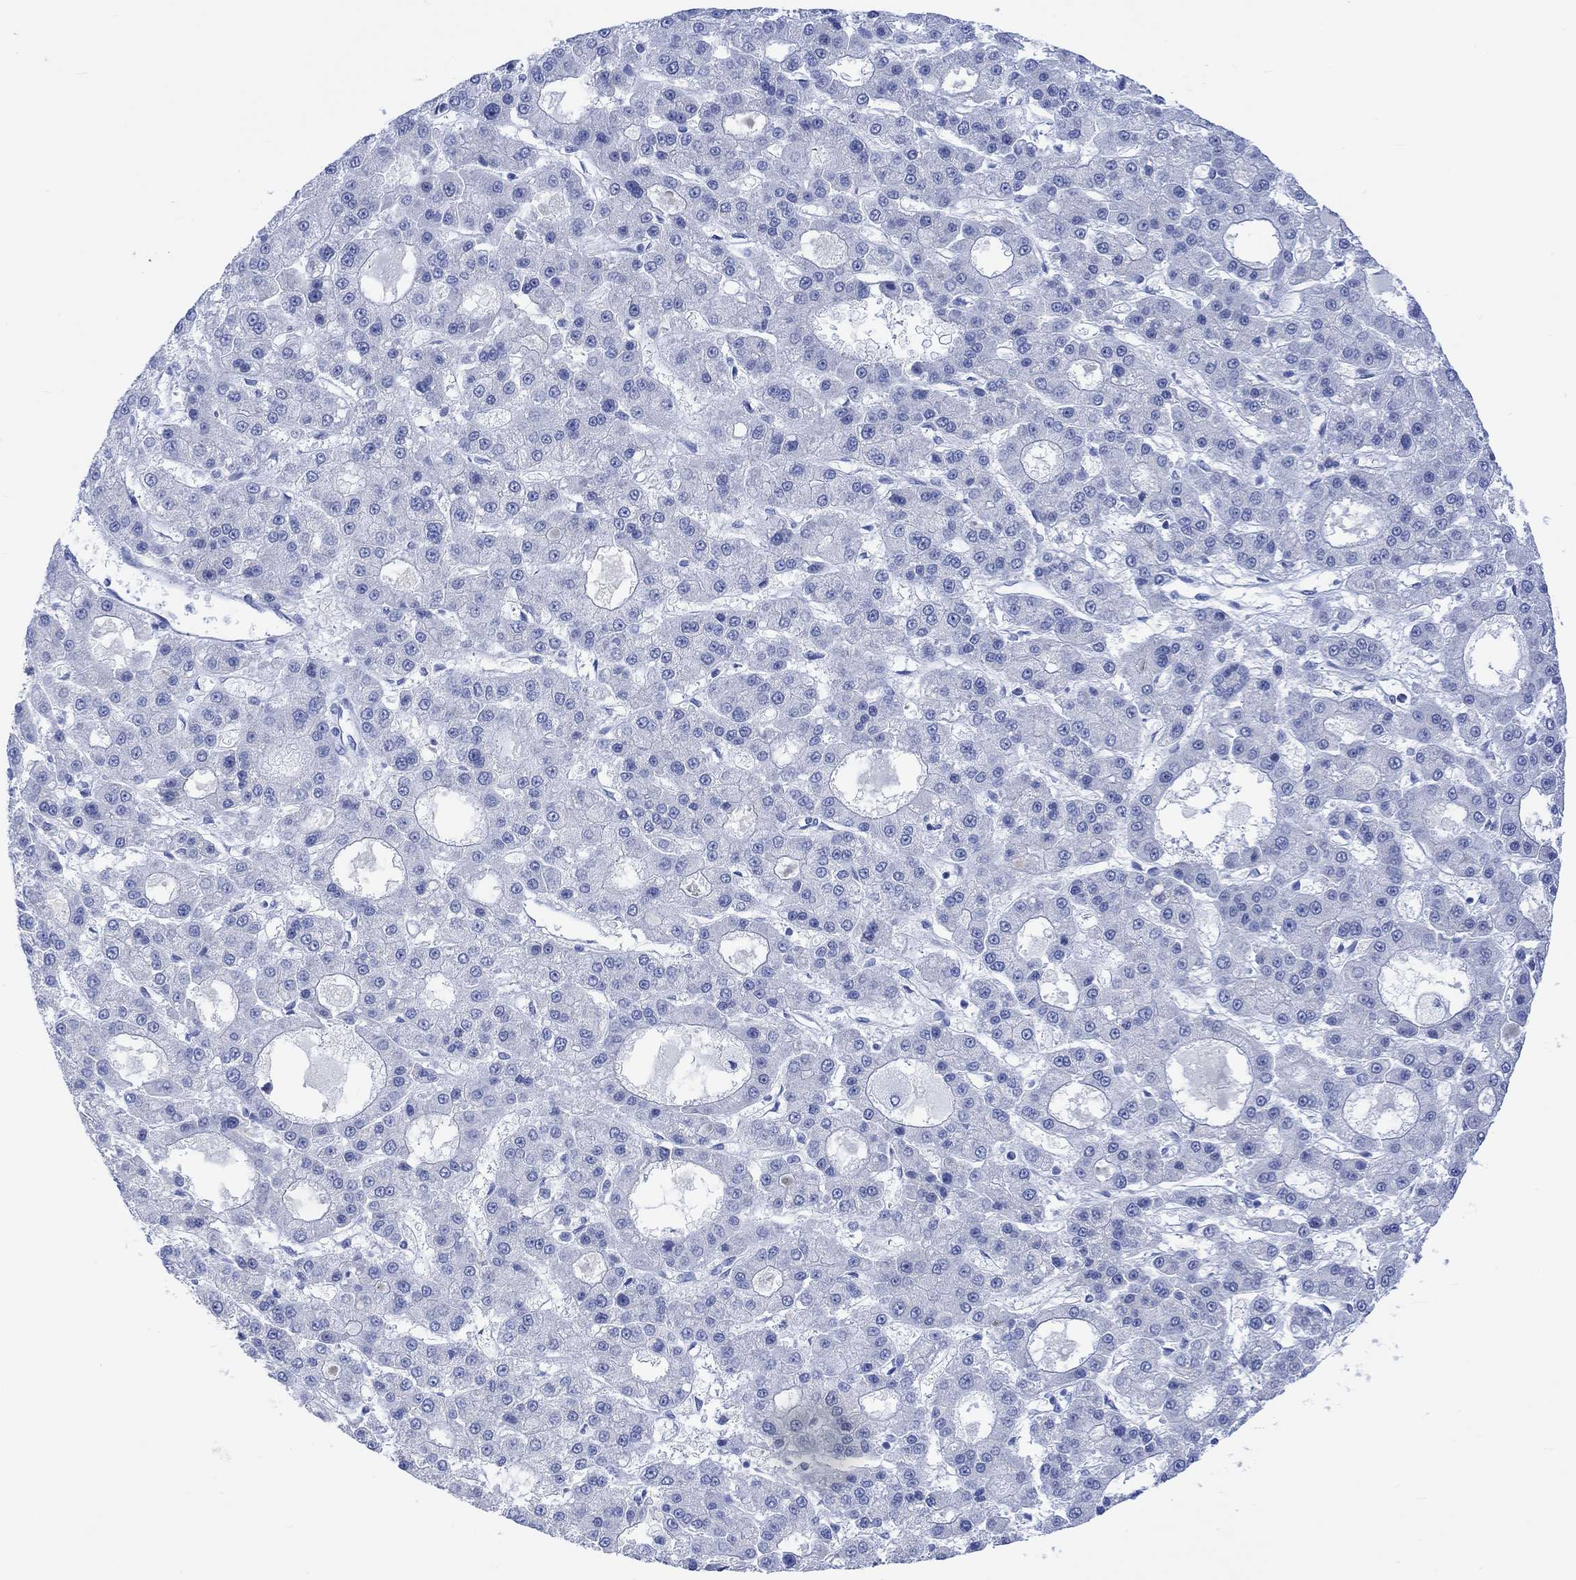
{"staining": {"intensity": "negative", "quantity": "none", "location": "none"}, "tissue": "liver cancer", "cell_type": "Tumor cells", "image_type": "cancer", "snomed": [{"axis": "morphology", "description": "Carcinoma, Hepatocellular, NOS"}, {"axis": "topography", "description": "Liver"}], "caption": "Liver cancer was stained to show a protein in brown. There is no significant expression in tumor cells.", "gene": "CALCA", "patient": {"sex": "male", "age": 70}}